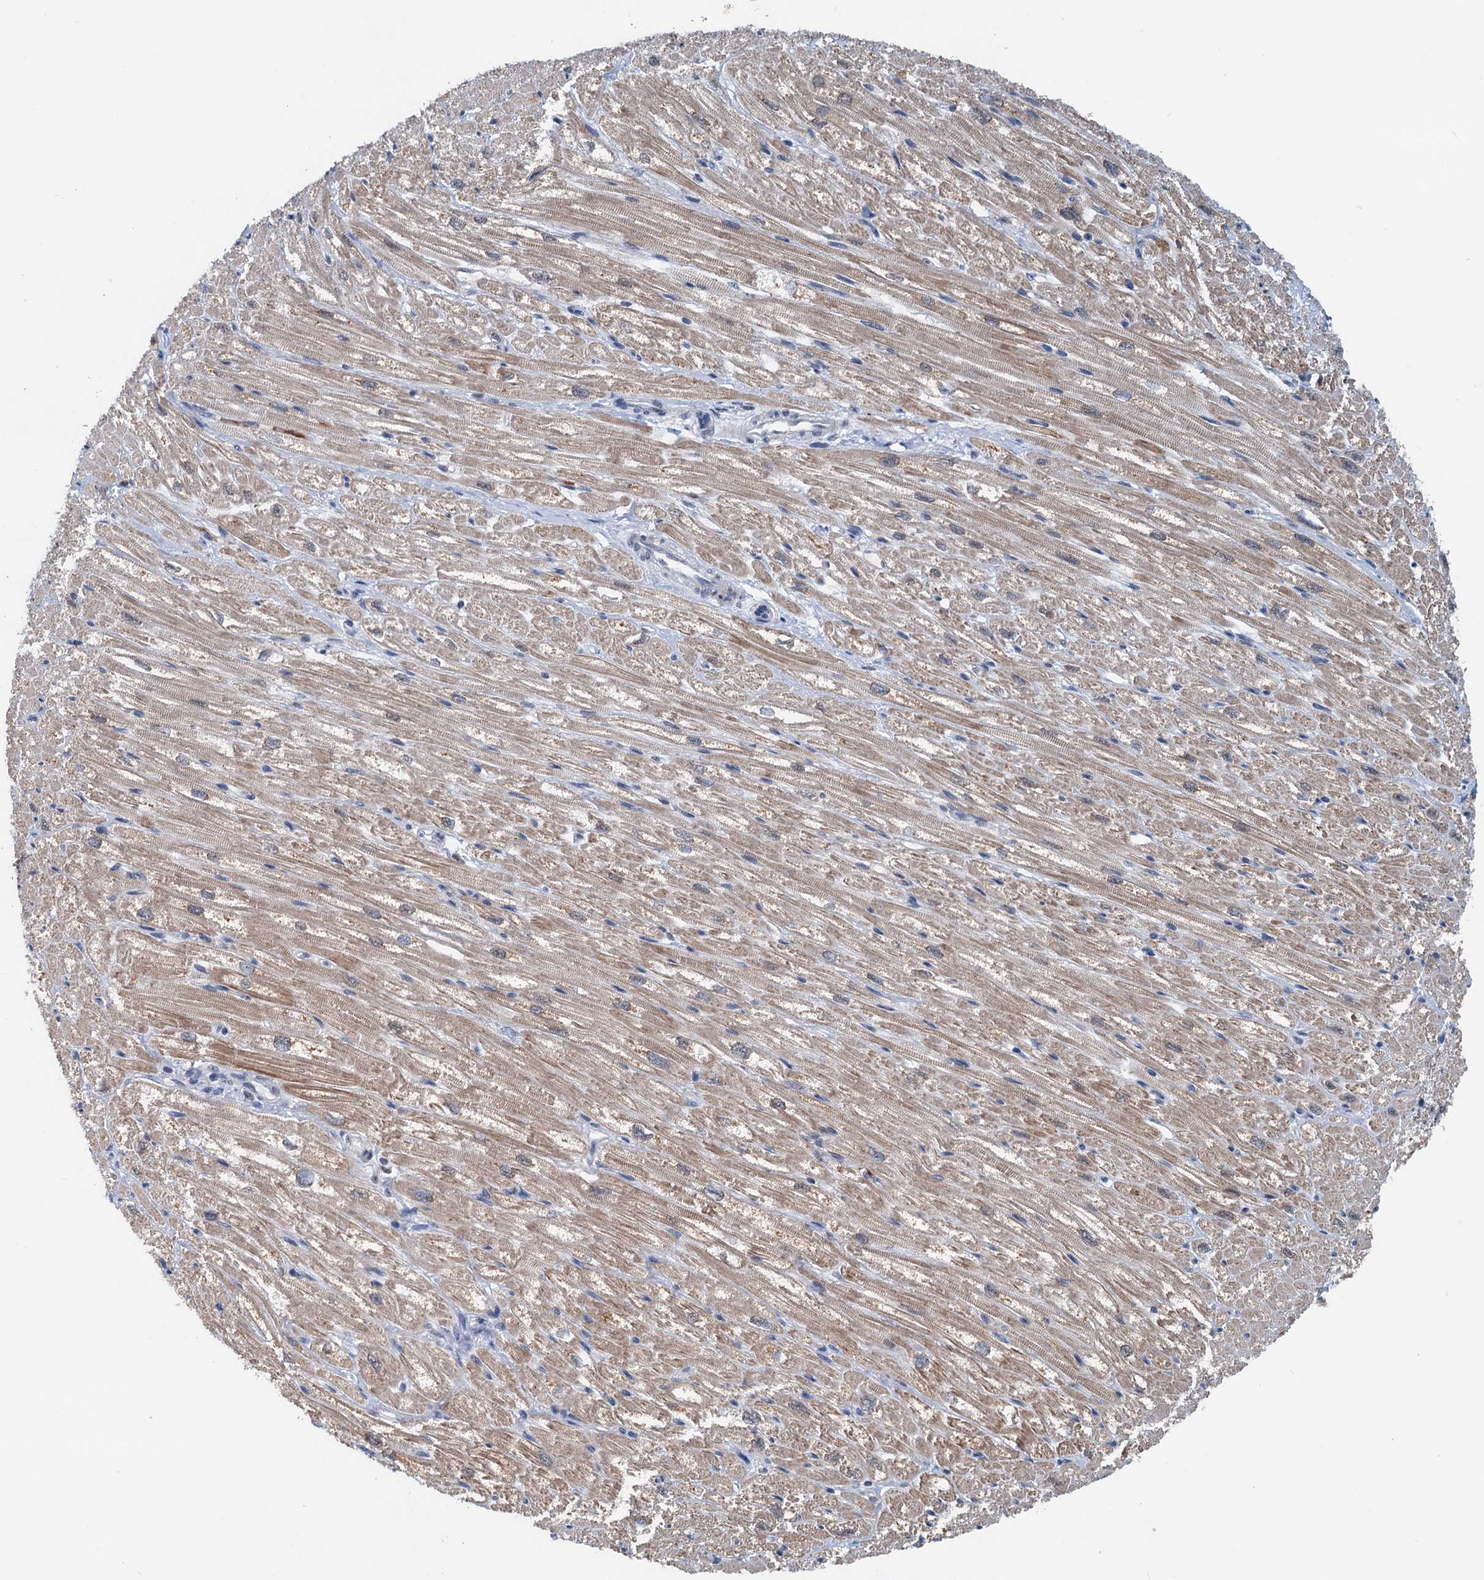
{"staining": {"intensity": "moderate", "quantity": "<25%", "location": "cytoplasmic/membranous"}, "tissue": "heart muscle", "cell_type": "Cardiomyocytes", "image_type": "normal", "snomed": [{"axis": "morphology", "description": "Normal tissue, NOS"}, {"axis": "topography", "description": "Heart"}], "caption": "High-power microscopy captured an IHC image of normal heart muscle, revealing moderate cytoplasmic/membranous staining in about <25% of cardiomyocytes.", "gene": "SHLD1", "patient": {"sex": "male", "age": 50}}